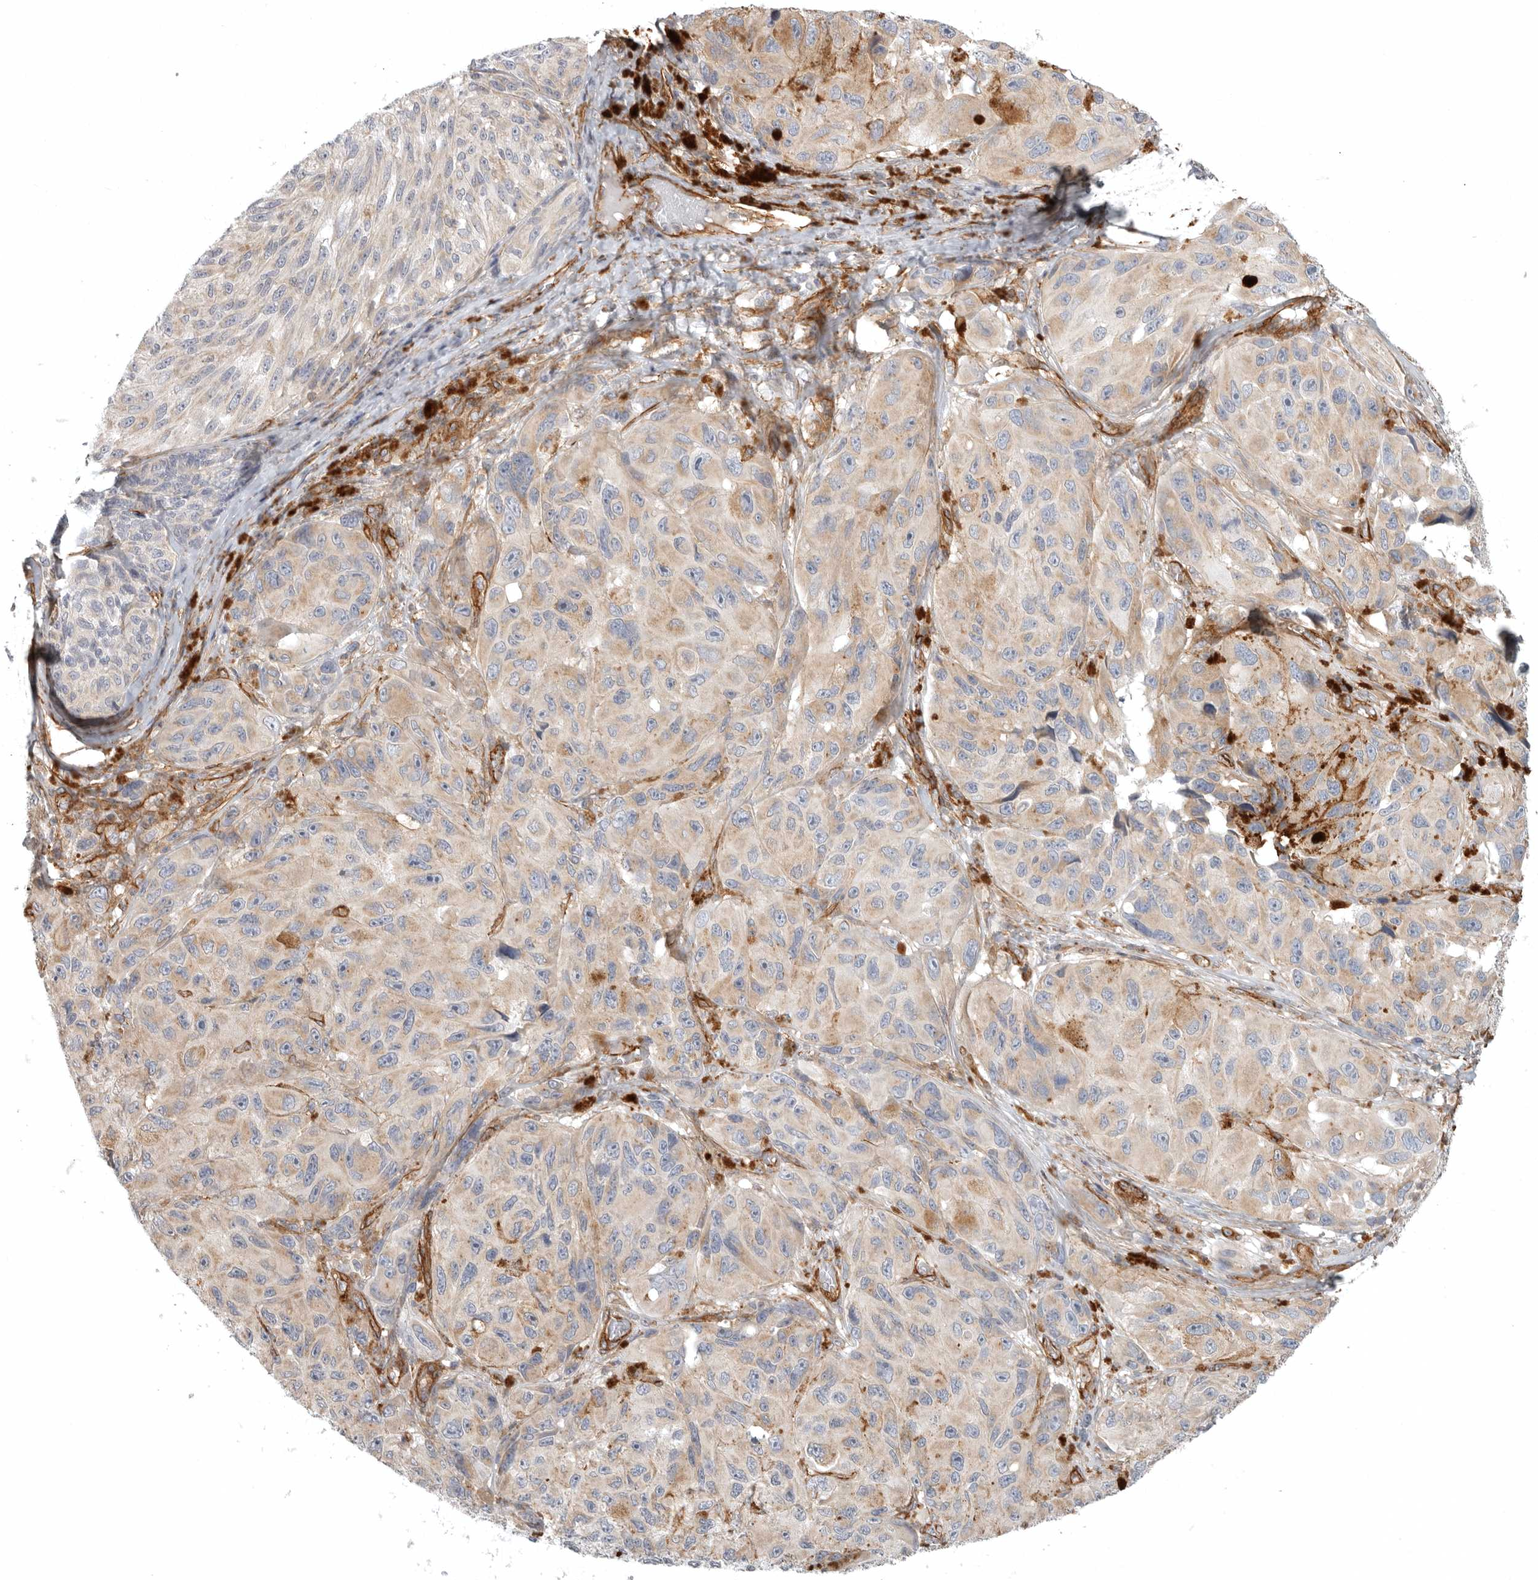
{"staining": {"intensity": "negative", "quantity": "none", "location": "none"}, "tissue": "melanoma", "cell_type": "Tumor cells", "image_type": "cancer", "snomed": [{"axis": "morphology", "description": "Malignant melanoma, NOS"}, {"axis": "topography", "description": "Skin"}], "caption": "Immunohistochemistry of malignant melanoma displays no staining in tumor cells.", "gene": "LONRF1", "patient": {"sex": "female", "age": 73}}